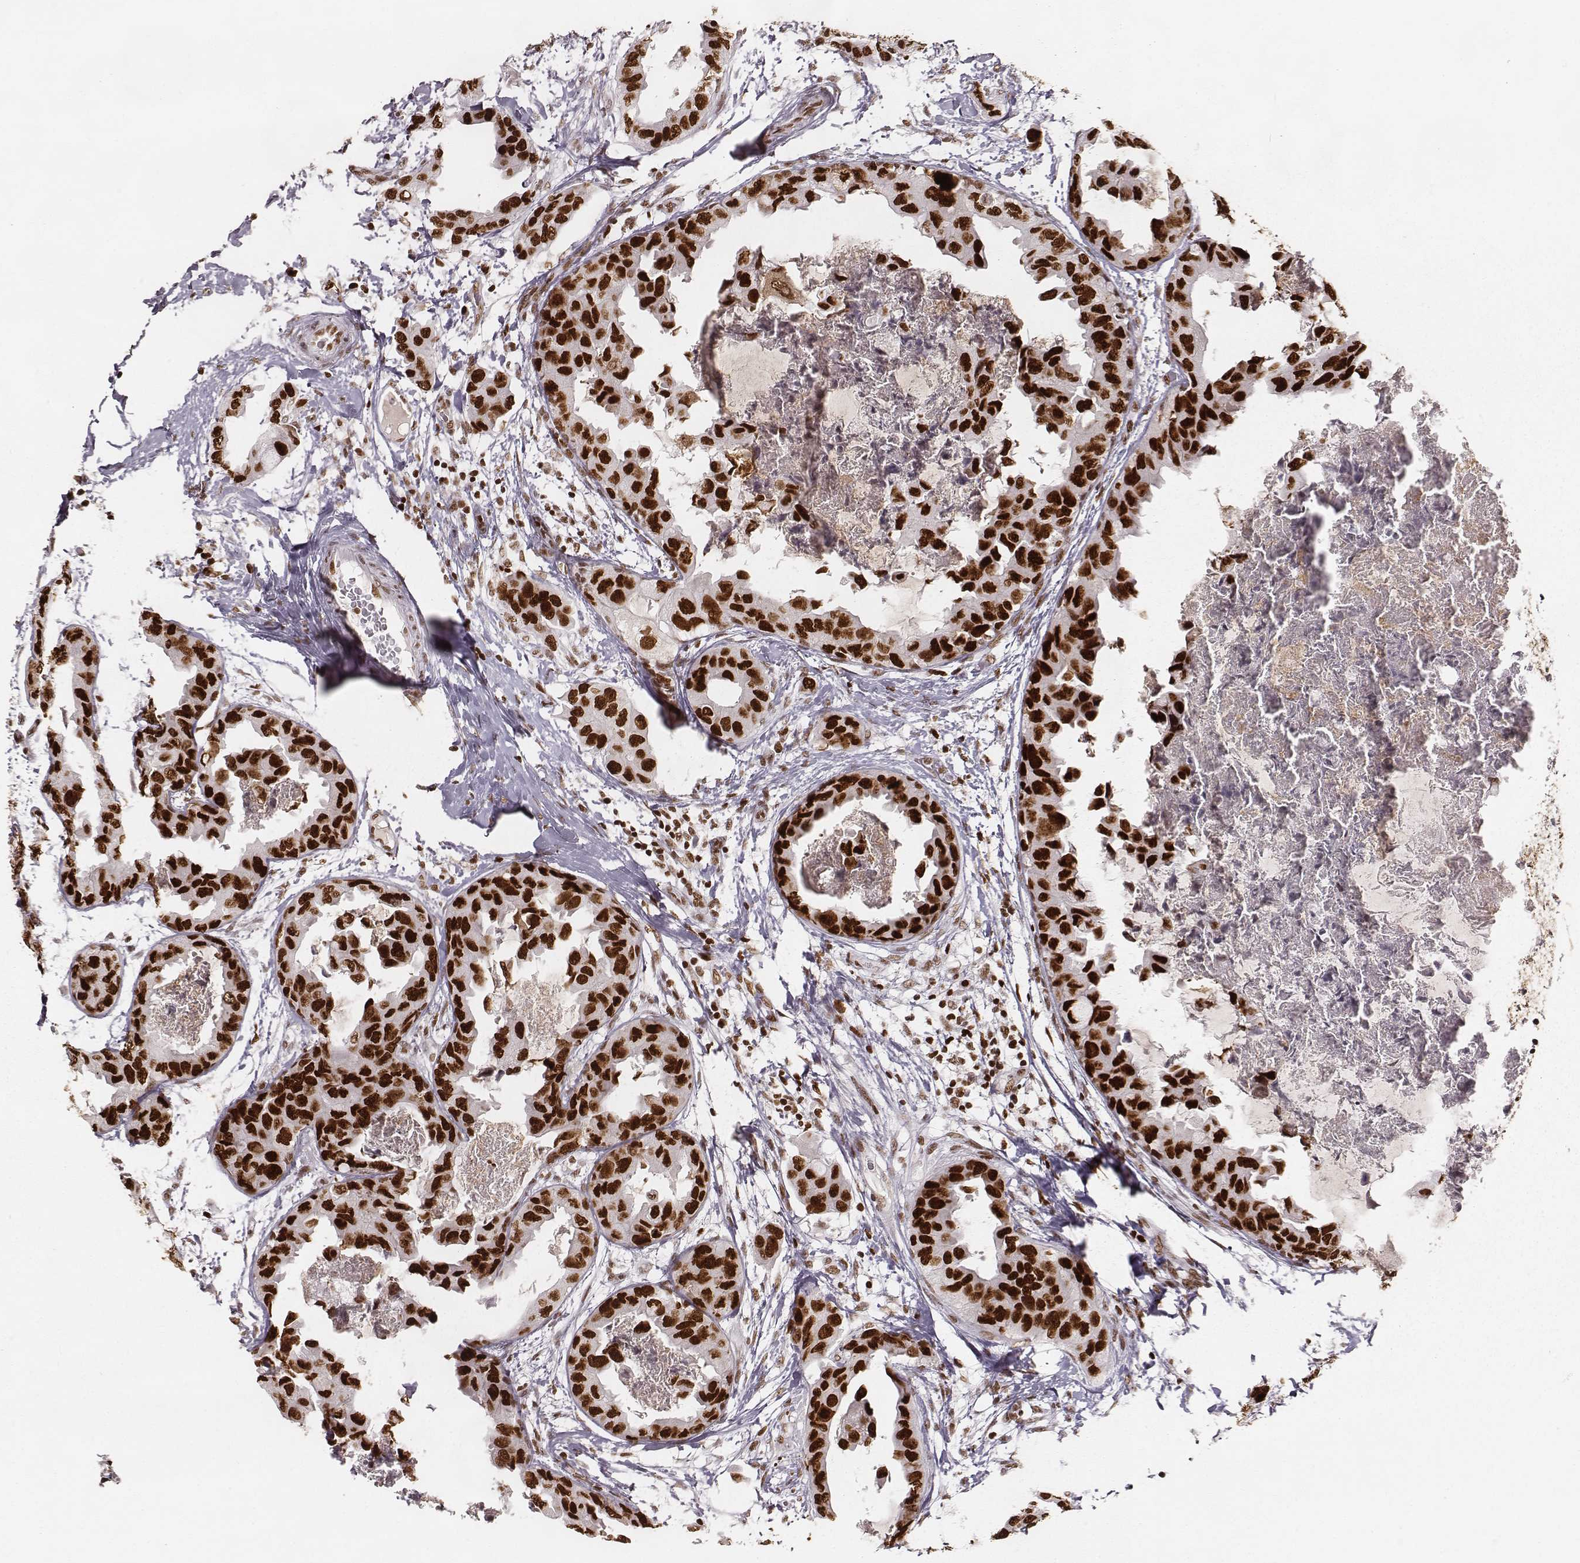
{"staining": {"intensity": "strong", "quantity": ">75%", "location": "nuclear"}, "tissue": "breast cancer", "cell_type": "Tumor cells", "image_type": "cancer", "snomed": [{"axis": "morphology", "description": "Normal tissue, NOS"}, {"axis": "morphology", "description": "Duct carcinoma"}, {"axis": "topography", "description": "Breast"}], "caption": "Immunohistochemistry (DAB) staining of breast cancer (invasive ductal carcinoma) reveals strong nuclear protein positivity in approximately >75% of tumor cells. Nuclei are stained in blue.", "gene": "PARP1", "patient": {"sex": "female", "age": 40}}